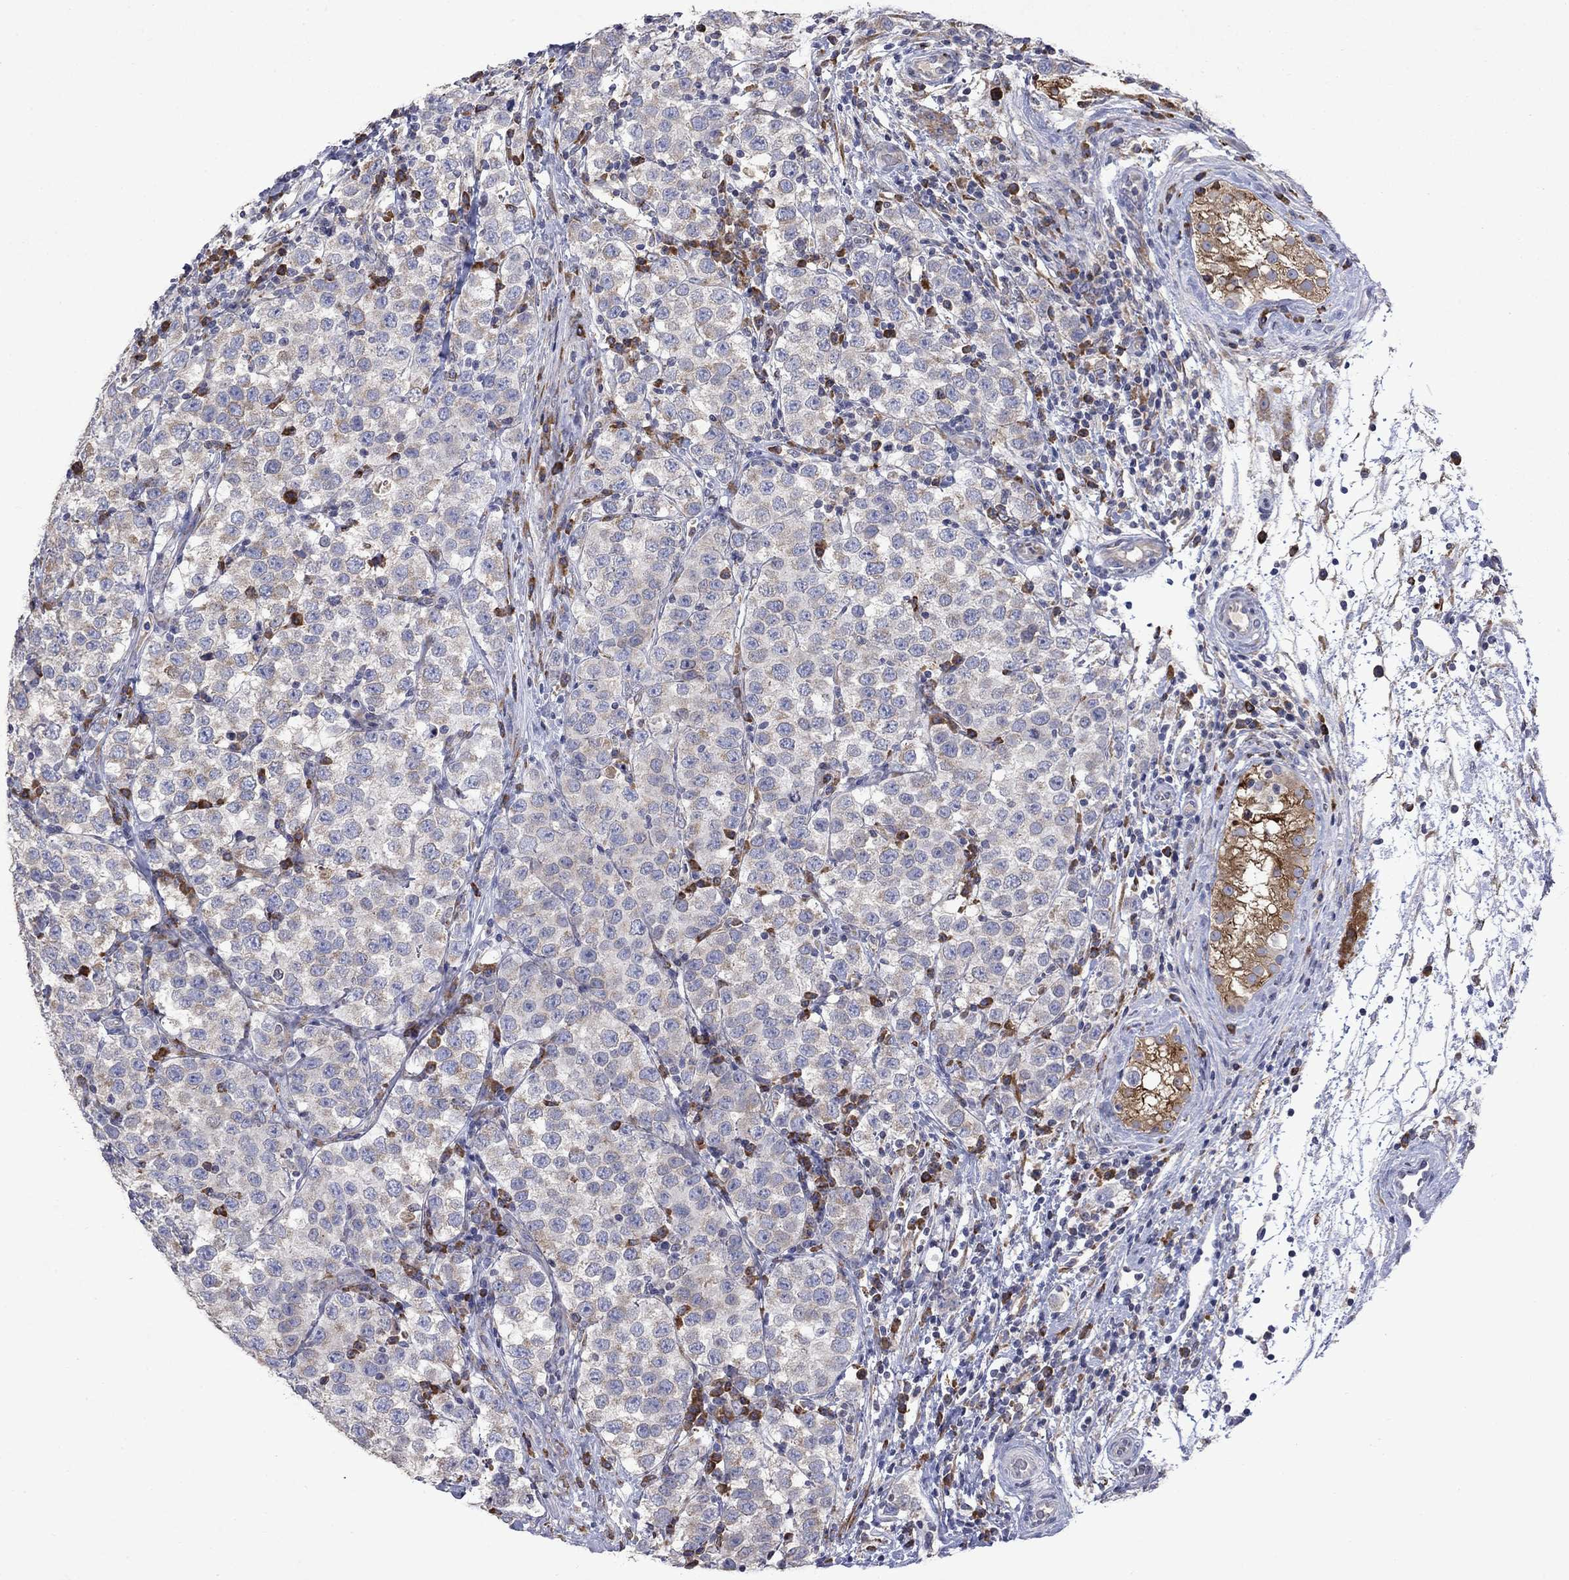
{"staining": {"intensity": "negative", "quantity": "none", "location": "none"}, "tissue": "testis cancer", "cell_type": "Tumor cells", "image_type": "cancer", "snomed": [{"axis": "morphology", "description": "Seminoma, NOS"}, {"axis": "topography", "description": "Testis"}], "caption": "Immunohistochemical staining of human testis seminoma reveals no significant staining in tumor cells. (DAB (3,3'-diaminobenzidine) immunohistochemistry (IHC) with hematoxylin counter stain).", "gene": "TMEM97", "patient": {"sex": "male", "age": 34}}